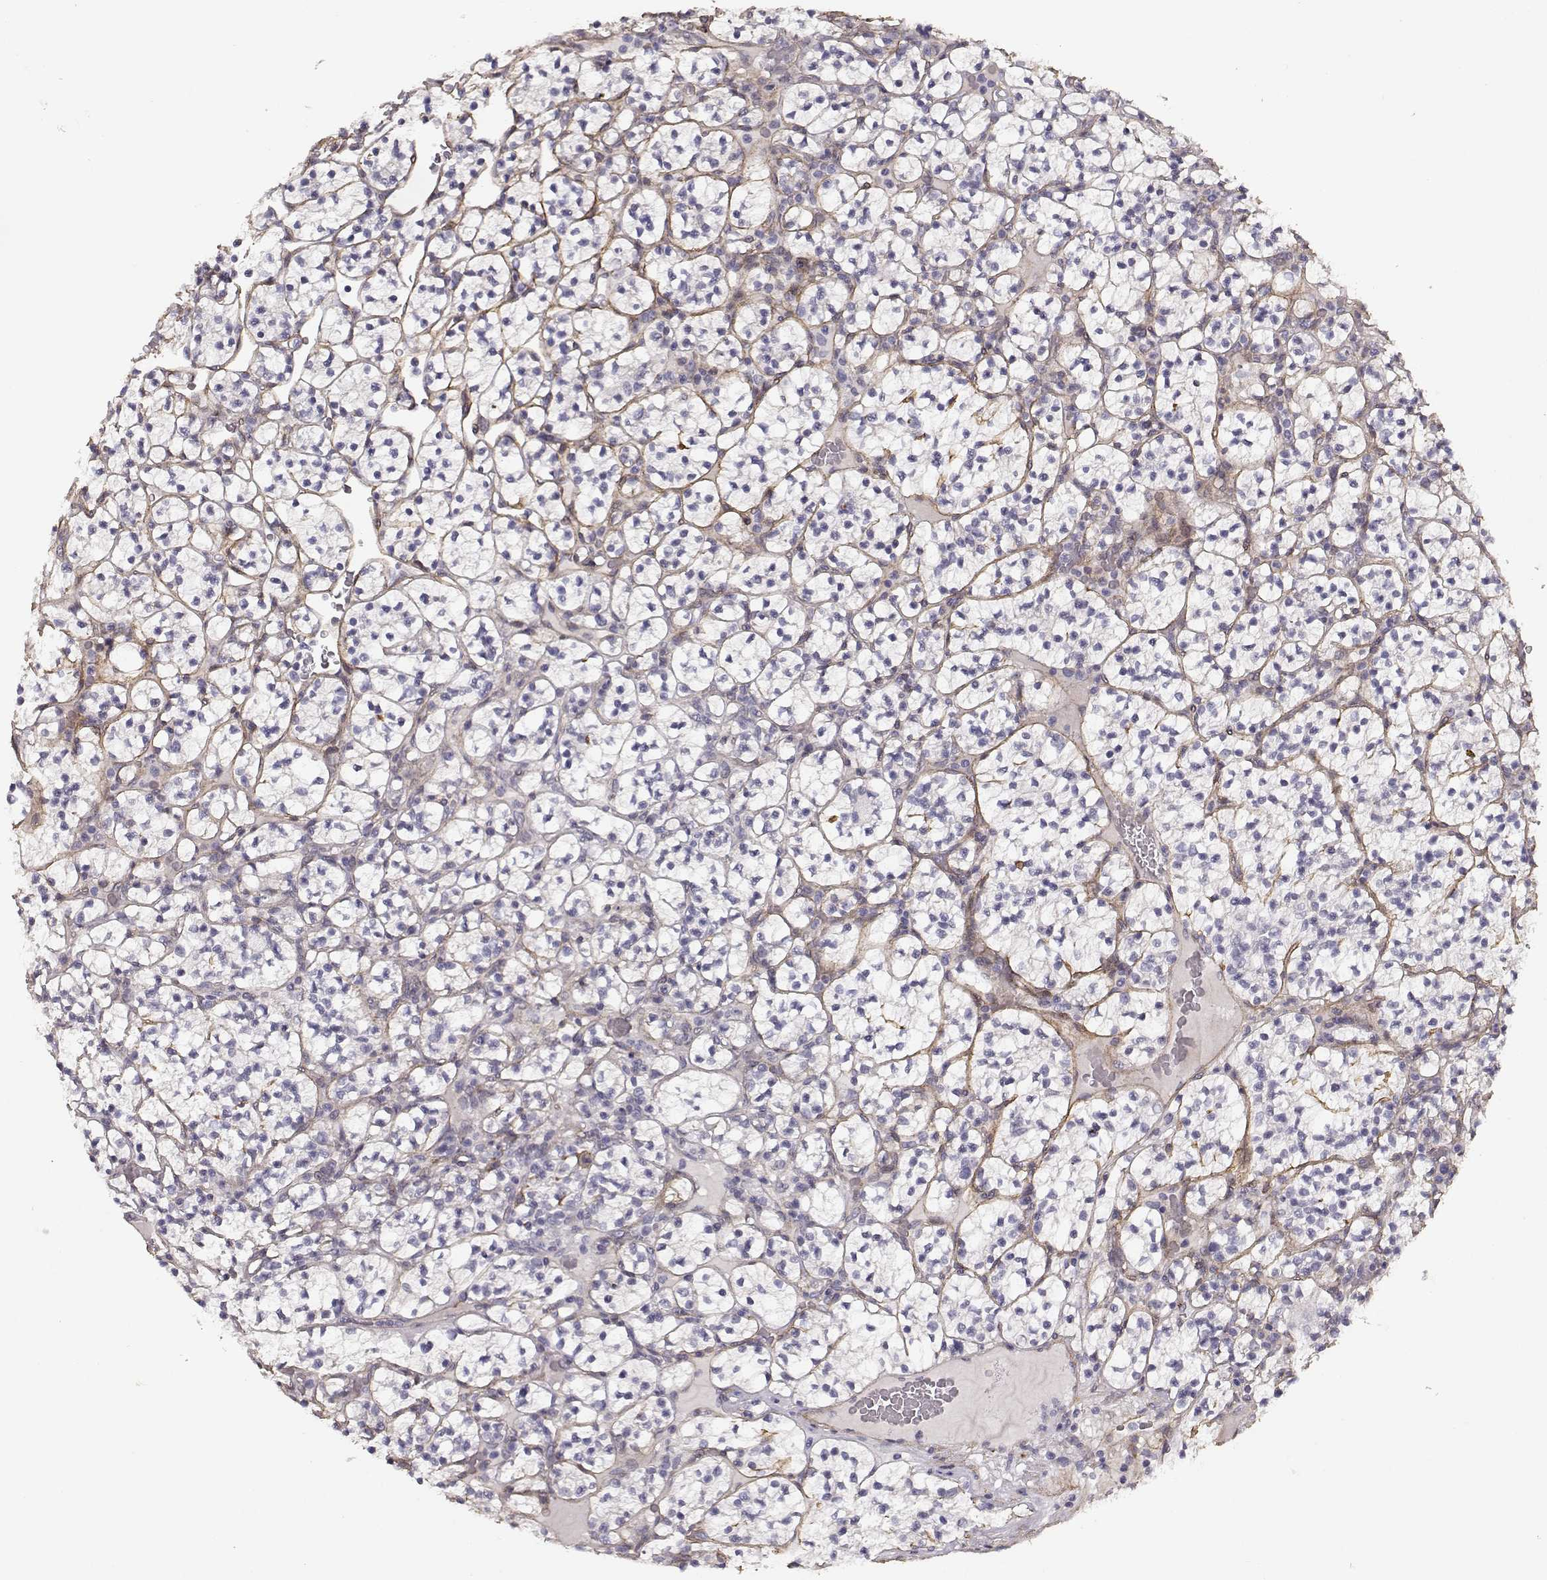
{"staining": {"intensity": "negative", "quantity": "none", "location": "none"}, "tissue": "renal cancer", "cell_type": "Tumor cells", "image_type": "cancer", "snomed": [{"axis": "morphology", "description": "Adenocarcinoma, NOS"}, {"axis": "topography", "description": "Kidney"}], "caption": "DAB immunohistochemical staining of renal cancer (adenocarcinoma) reveals no significant positivity in tumor cells.", "gene": "LAMA5", "patient": {"sex": "female", "age": 89}}